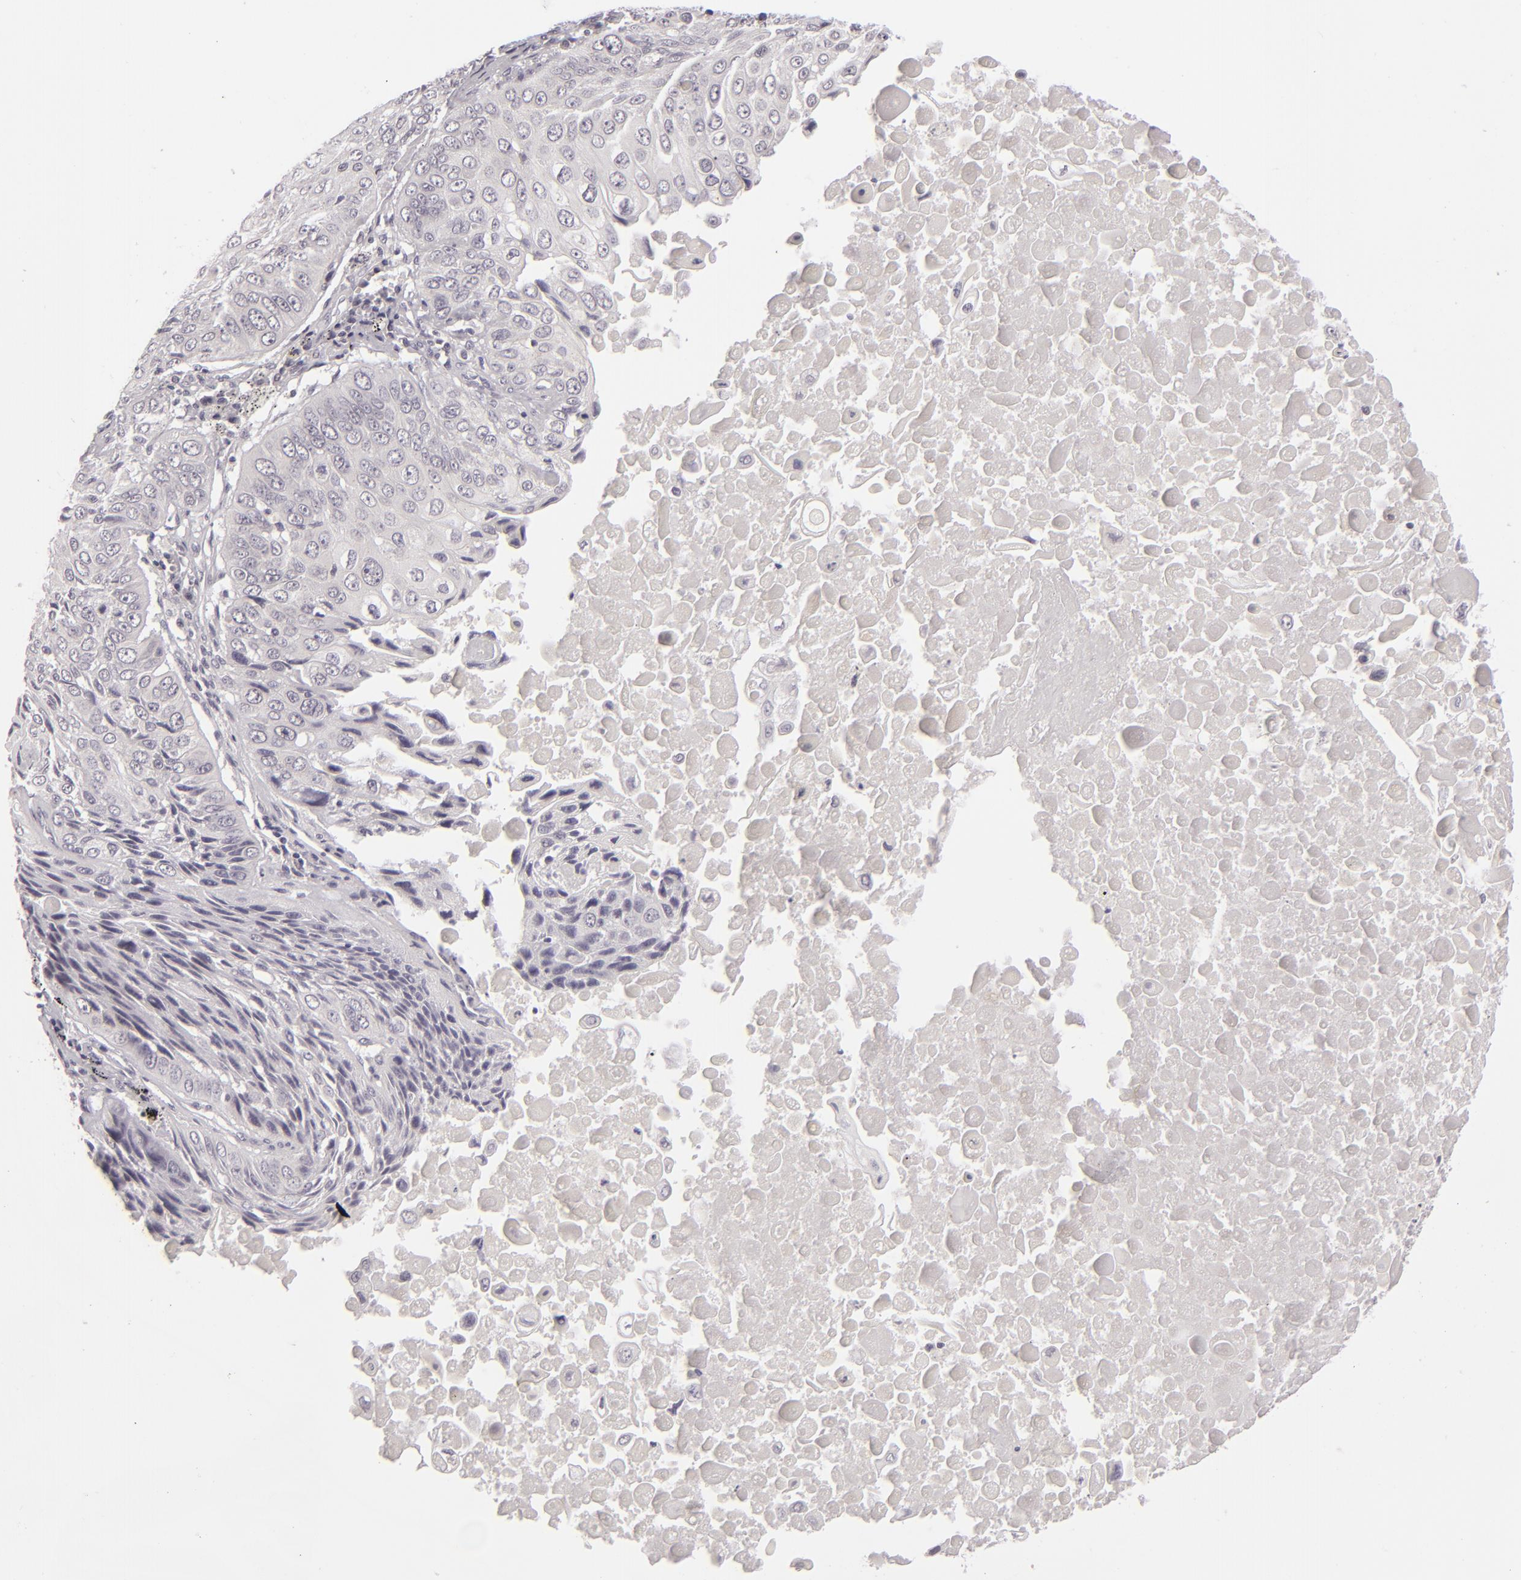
{"staining": {"intensity": "negative", "quantity": "none", "location": "none"}, "tissue": "lung cancer", "cell_type": "Tumor cells", "image_type": "cancer", "snomed": [{"axis": "morphology", "description": "Adenocarcinoma, NOS"}, {"axis": "topography", "description": "Lung"}], "caption": "An image of human adenocarcinoma (lung) is negative for staining in tumor cells.", "gene": "DLG3", "patient": {"sex": "male", "age": 60}}